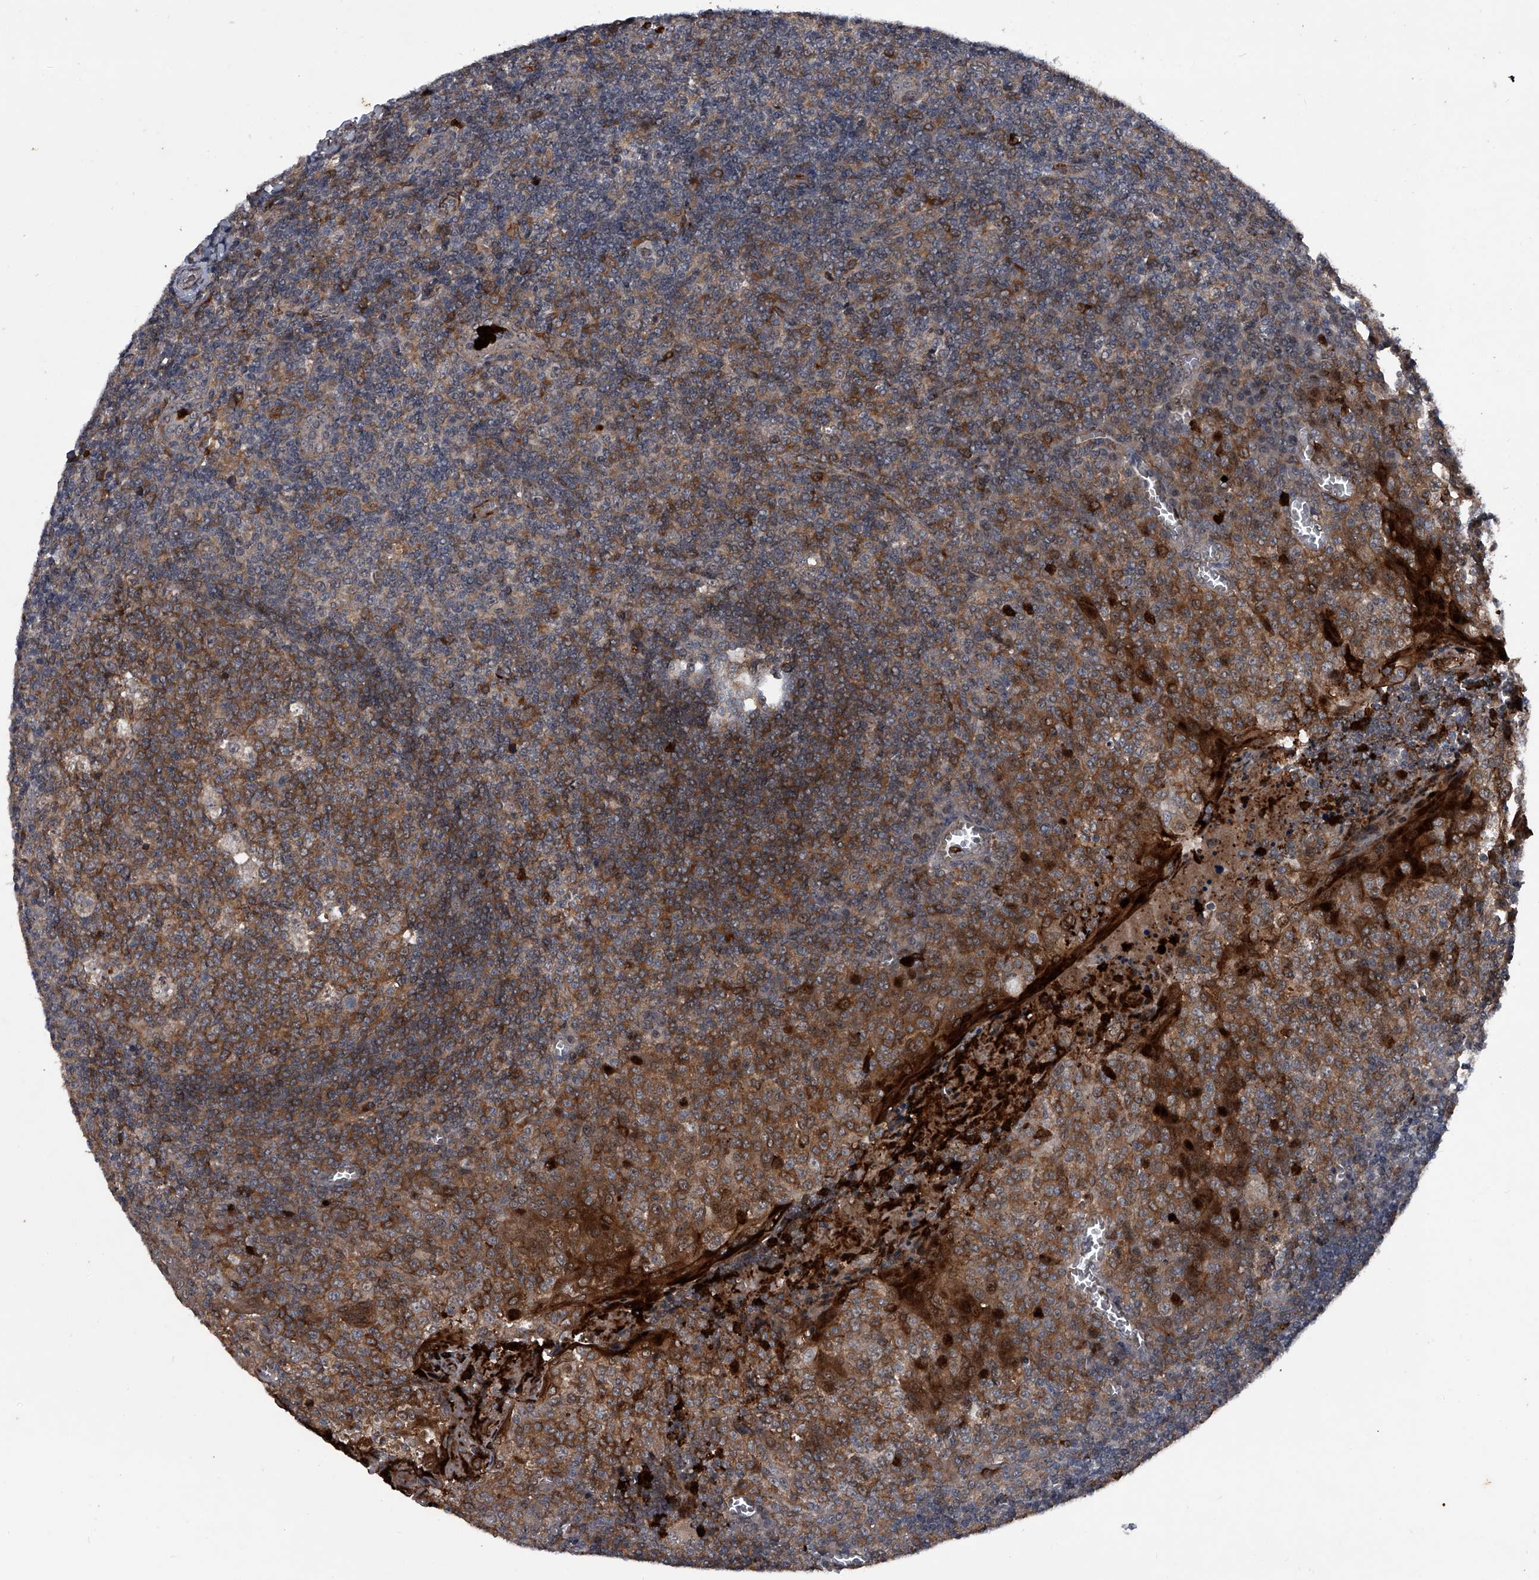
{"staining": {"intensity": "moderate", "quantity": ">75%", "location": "cytoplasmic/membranous"}, "tissue": "tonsil", "cell_type": "Germinal center cells", "image_type": "normal", "snomed": [{"axis": "morphology", "description": "Normal tissue, NOS"}, {"axis": "topography", "description": "Tonsil"}], "caption": "IHC photomicrograph of unremarkable human tonsil stained for a protein (brown), which reveals medium levels of moderate cytoplasmic/membranous positivity in about >75% of germinal center cells.", "gene": "MAPKAP1", "patient": {"sex": "female", "age": 19}}